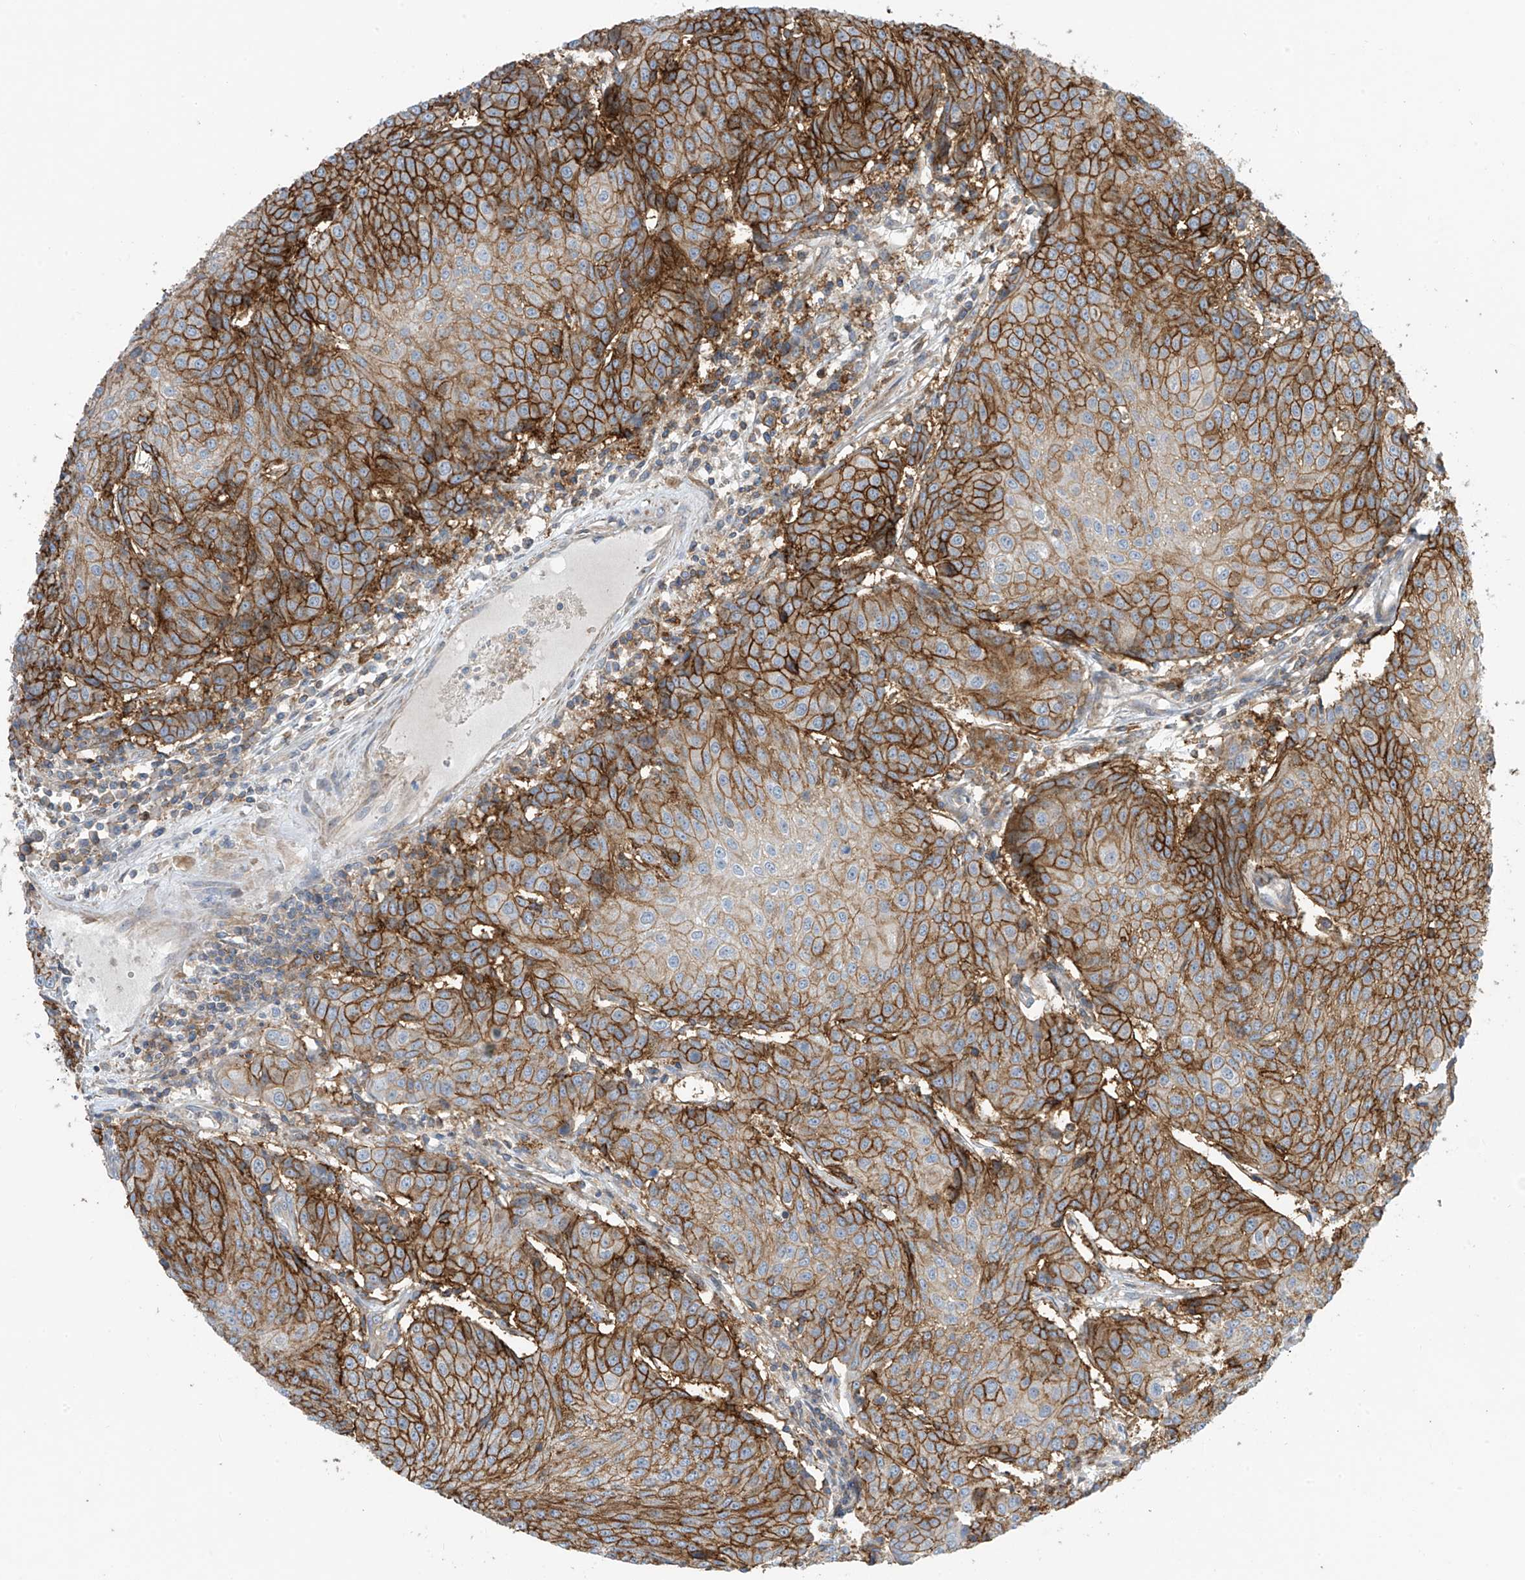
{"staining": {"intensity": "strong", "quantity": ">75%", "location": "cytoplasmic/membranous"}, "tissue": "urothelial cancer", "cell_type": "Tumor cells", "image_type": "cancer", "snomed": [{"axis": "morphology", "description": "Urothelial carcinoma, High grade"}, {"axis": "topography", "description": "Urinary bladder"}], "caption": "The photomicrograph shows a brown stain indicating the presence of a protein in the cytoplasmic/membranous of tumor cells in urothelial cancer.", "gene": "SLC1A5", "patient": {"sex": "female", "age": 85}}